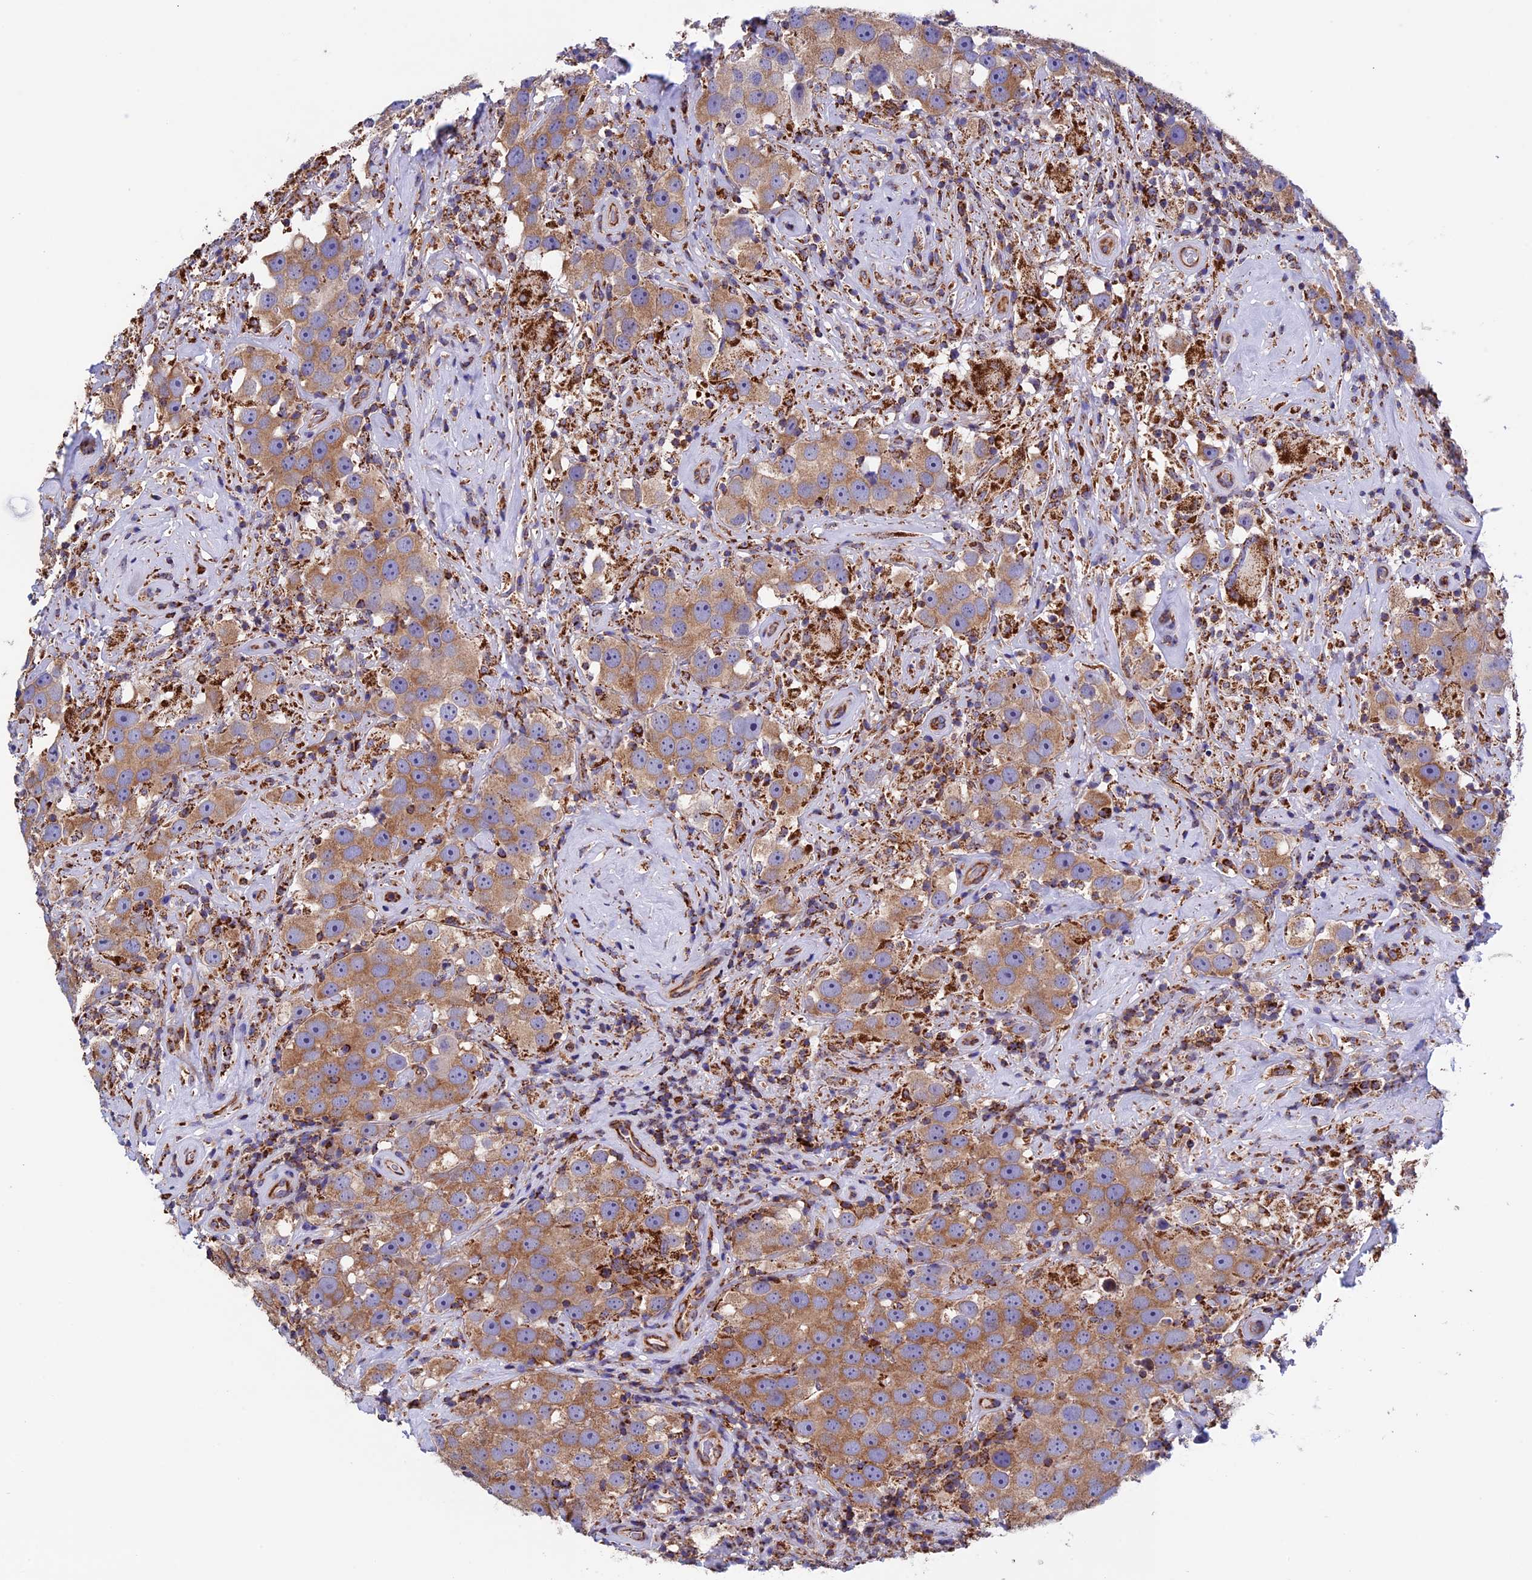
{"staining": {"intensity": "moderate", "quantity": ">75%", "location": "cytoplasmic/membranous"}, "tissue": "testis cancer", "cell_type": "Tumor cells", "image_type": "cancer", "snomed": [{"axis": "morphology", "description": "Seminoma, NOS"}, {"axis": "topography", "description": "Testis"}], "caption": "High-magnification brightfield microscopy of testis seminoma stained with DAB (brown) and counterstained with hematoxylin (blue). tumor cells exhibit moderate cytoplasmic/membranous positivity is appreciated in approximately>75% of cells. Using DAB (3,3'-diaminobenzidine) (brown) and hematoxylin (blue) stains, captured at high magnification using brightfield microscopy.", "gene": "SLC9A5", "patient": {"sex": "male", "age": 49}}